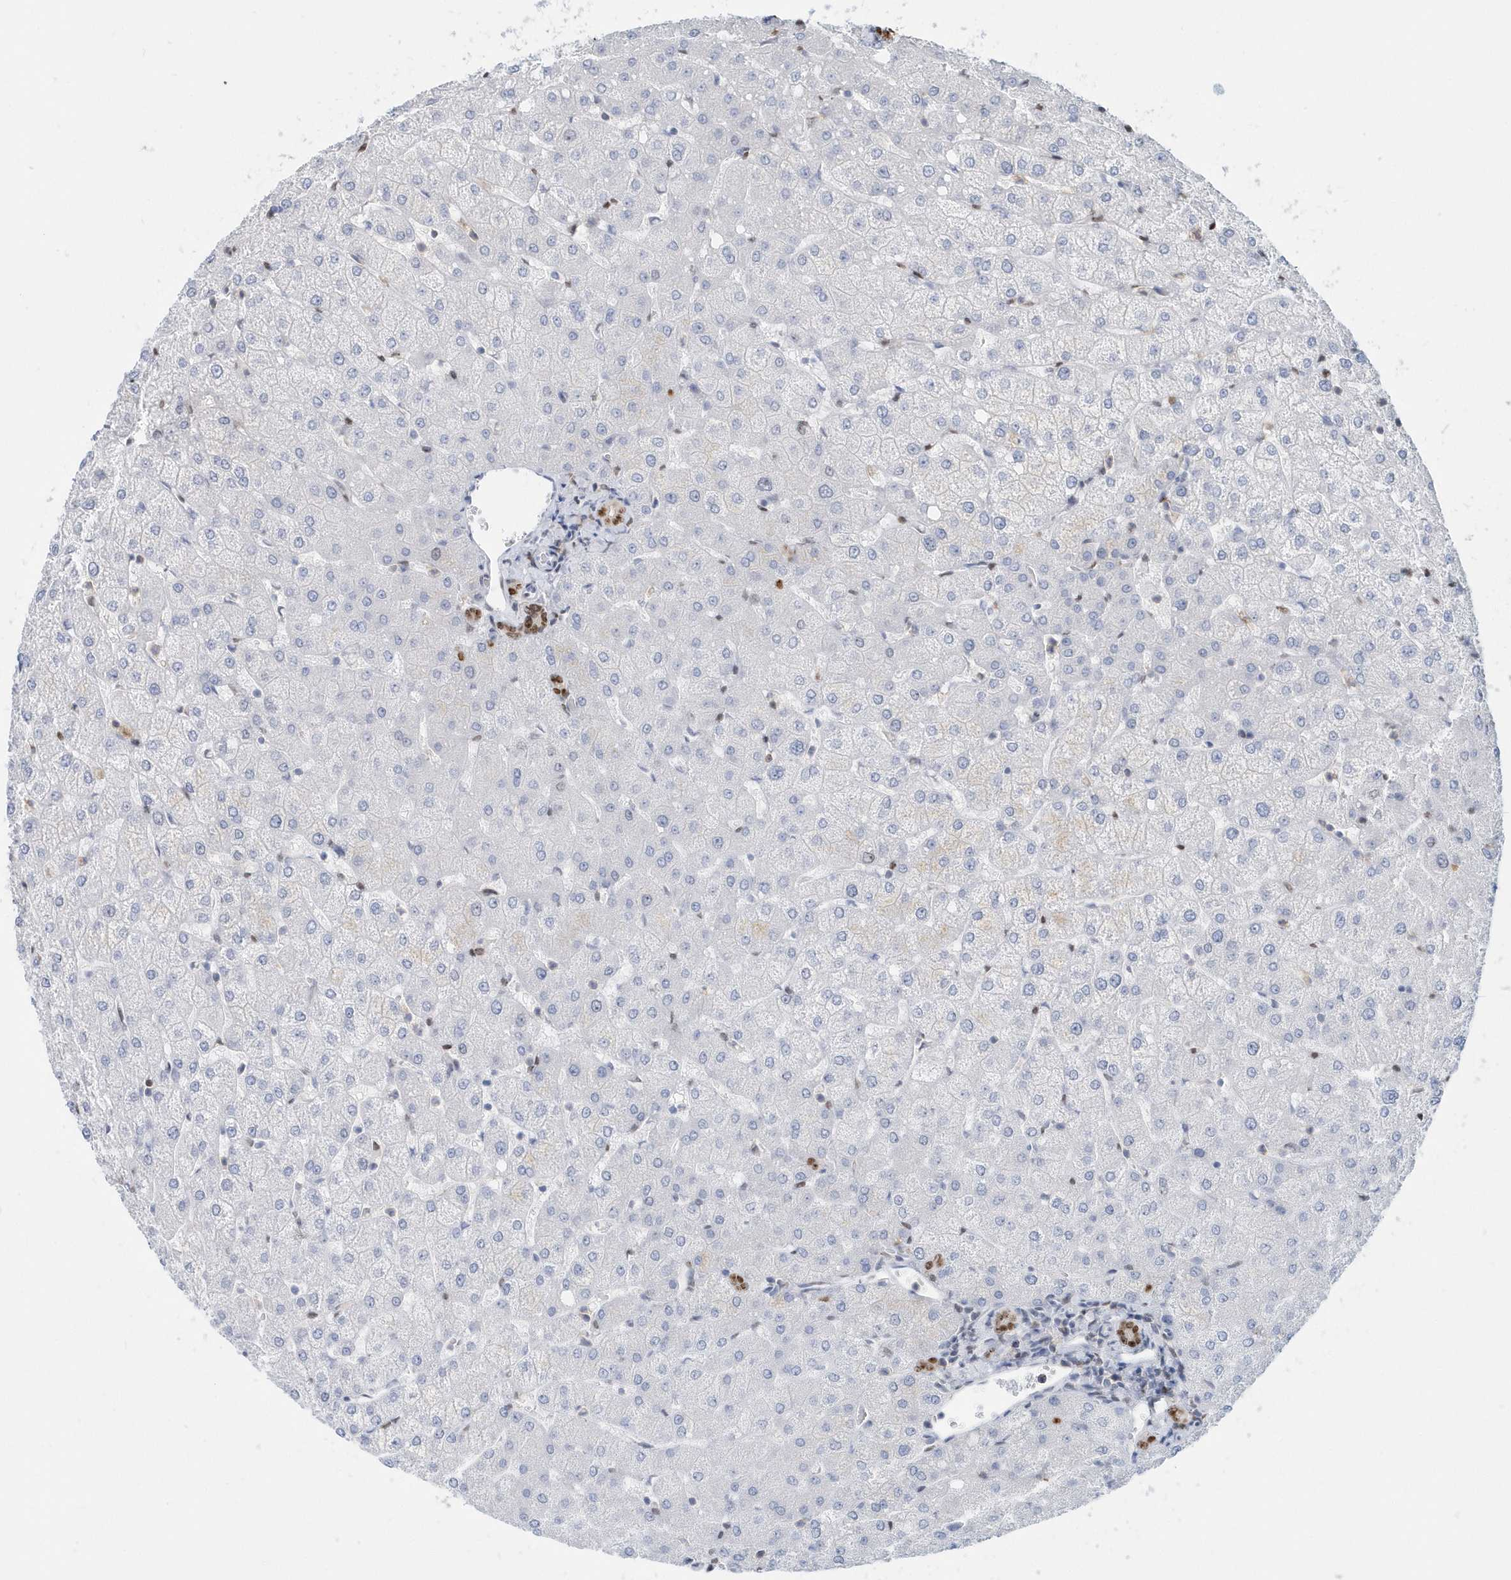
{"staining": {"intensity": "moderate", "quantity": ">75%", "location": "nuclear"}, "tissue": "liver", "cell_type": "Cholangiocytes", "image_type": "normal", "snomed": [{"axis": "morphology", "description": "Normal tissue, NOS"}, {"axis": "topography", "description": "Liver"}], "caption": "This image displays immunohistochemistry staining of unremarkable human liver, with medium moderate nuclear expression in approximately >75% of cholangiocytes.", "gene": "MACROH2A2", "patient": {"sex": "female", "age": 54}}